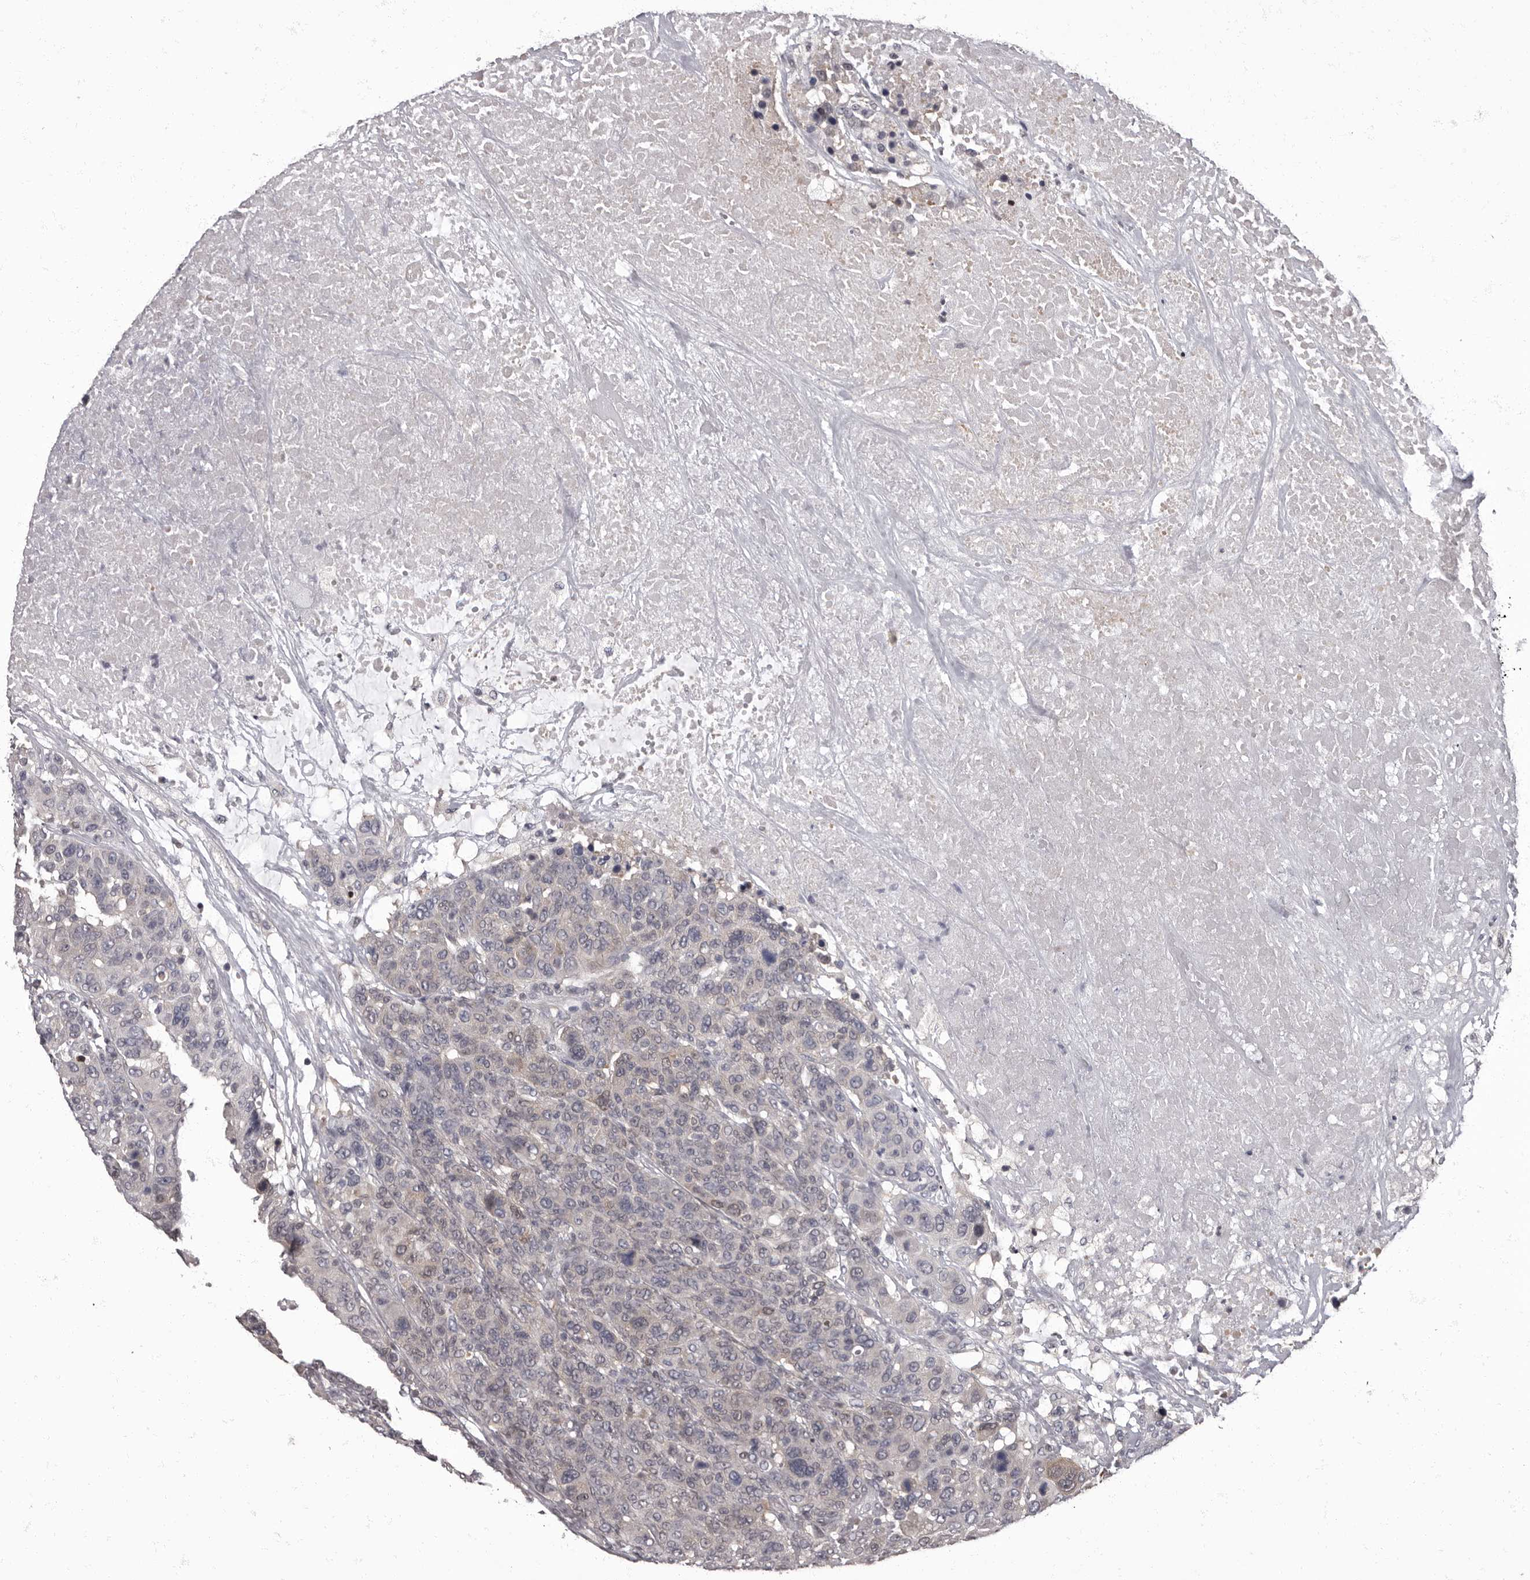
{"staining": {"intensity": "weak", "quantity": "25%-75%", "location": "cytoplasmic/membranous,nuclear"}, "tissue": "breast cancer", "cell_type": "Tumor cells", "image_type": "cancer", "snomed": [{"axis": "morphology", "description": "Duct carcinoma"}, {"axis": "topography", "description": "Breast"}], "caption": "High-magnification brightfield microscopy of breast infiltrating ductal carcinoma stained with DAB (3,3'-diaminobenzidine) (brown) and counterstained with hematoxylin (blue). tumor cells exhibit weak cytoplasmic/membranous and nuclear staining is present in approximately25%-75% of cells. Using DAB (brown) and hematoxylin (blue) stains, captured at high magnification using brightfield microscopy.", "gene": "C1orf50", "patient": {"sex": "female", "age": 37}}